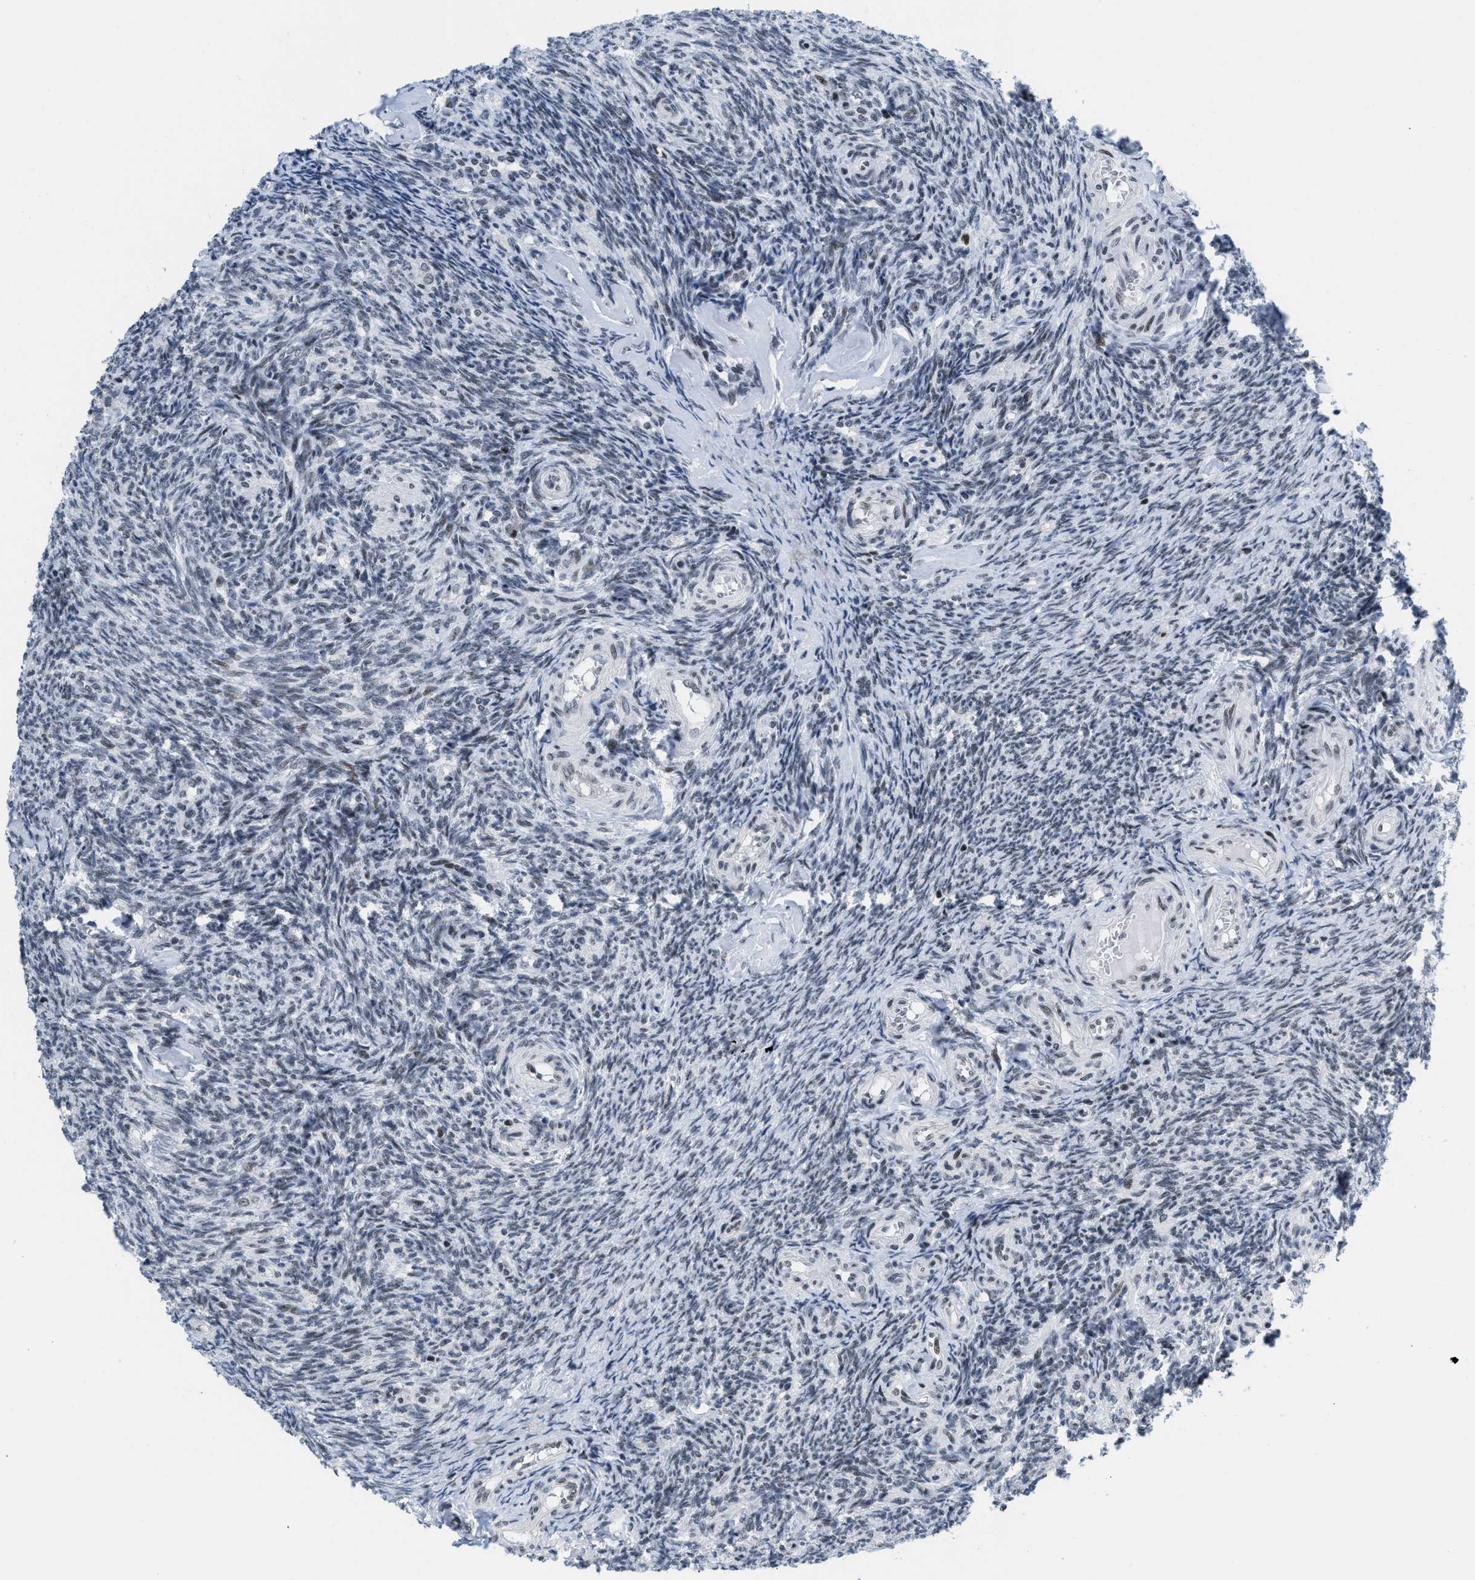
{"staining": {"intensity": "weak", "quantity": ">75%", "location": "nuclear"}, "tissue": "ovary", "cell_type": "Follicle cells", "image_type": "normal", "snomed": [{"axis": "morphology", "description": "Normal tissue, NOS"}, {"axis": "topography", "description": "Ovary"}], "caption": "DAB (3,3'-diaminobenzidine) immunohistochemical staining of benign human ovary exhibits weak nuclear protein expression in about >75% of follicle cells. (DAB IHC, brown staining for protein, blue staining for nuclei).", "gene": "TERF2IP", "patient": {"sex": "female", "age": 41}}